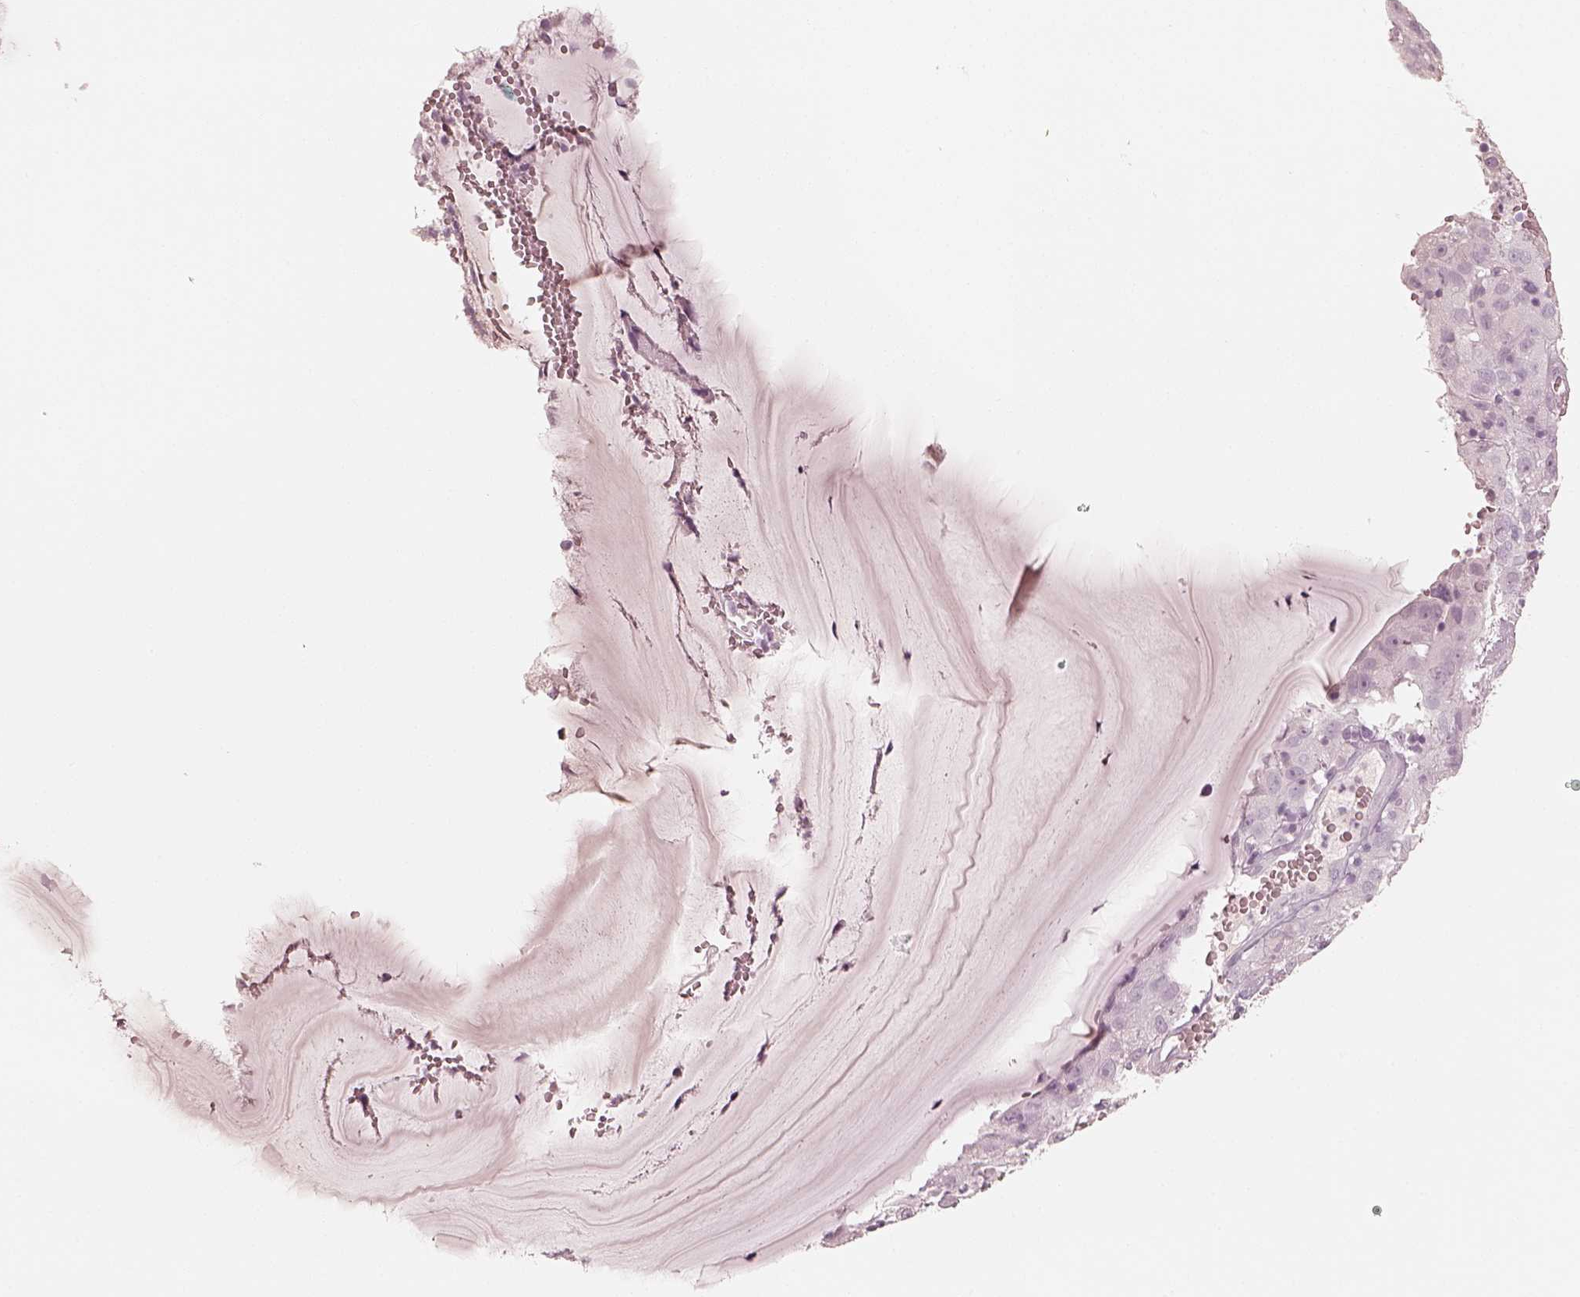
{"staining": {"intensity": "negative", "quantity": "none", "location": "none"}, "tissue": "cervical cancer", "cell_type": "Tumor cells", "image_type": "cancer", "snomed": [{"axis": "morphology", "description": "Squamous cell carcinoma, NOS"}, {"axis": "topography", "description": "Cervix"}], "caption": "DAB (3,3'-diaminobenzidine) immunohistochemical staining of human cervical cancer demonstrates no significant staining in tumor cells. (DAB immunohistochemistry (IHC) visualized using brightfield microscopy, high magnification).", "gene": "KRT82", "patient": {"sex": "female", "age": 32}}